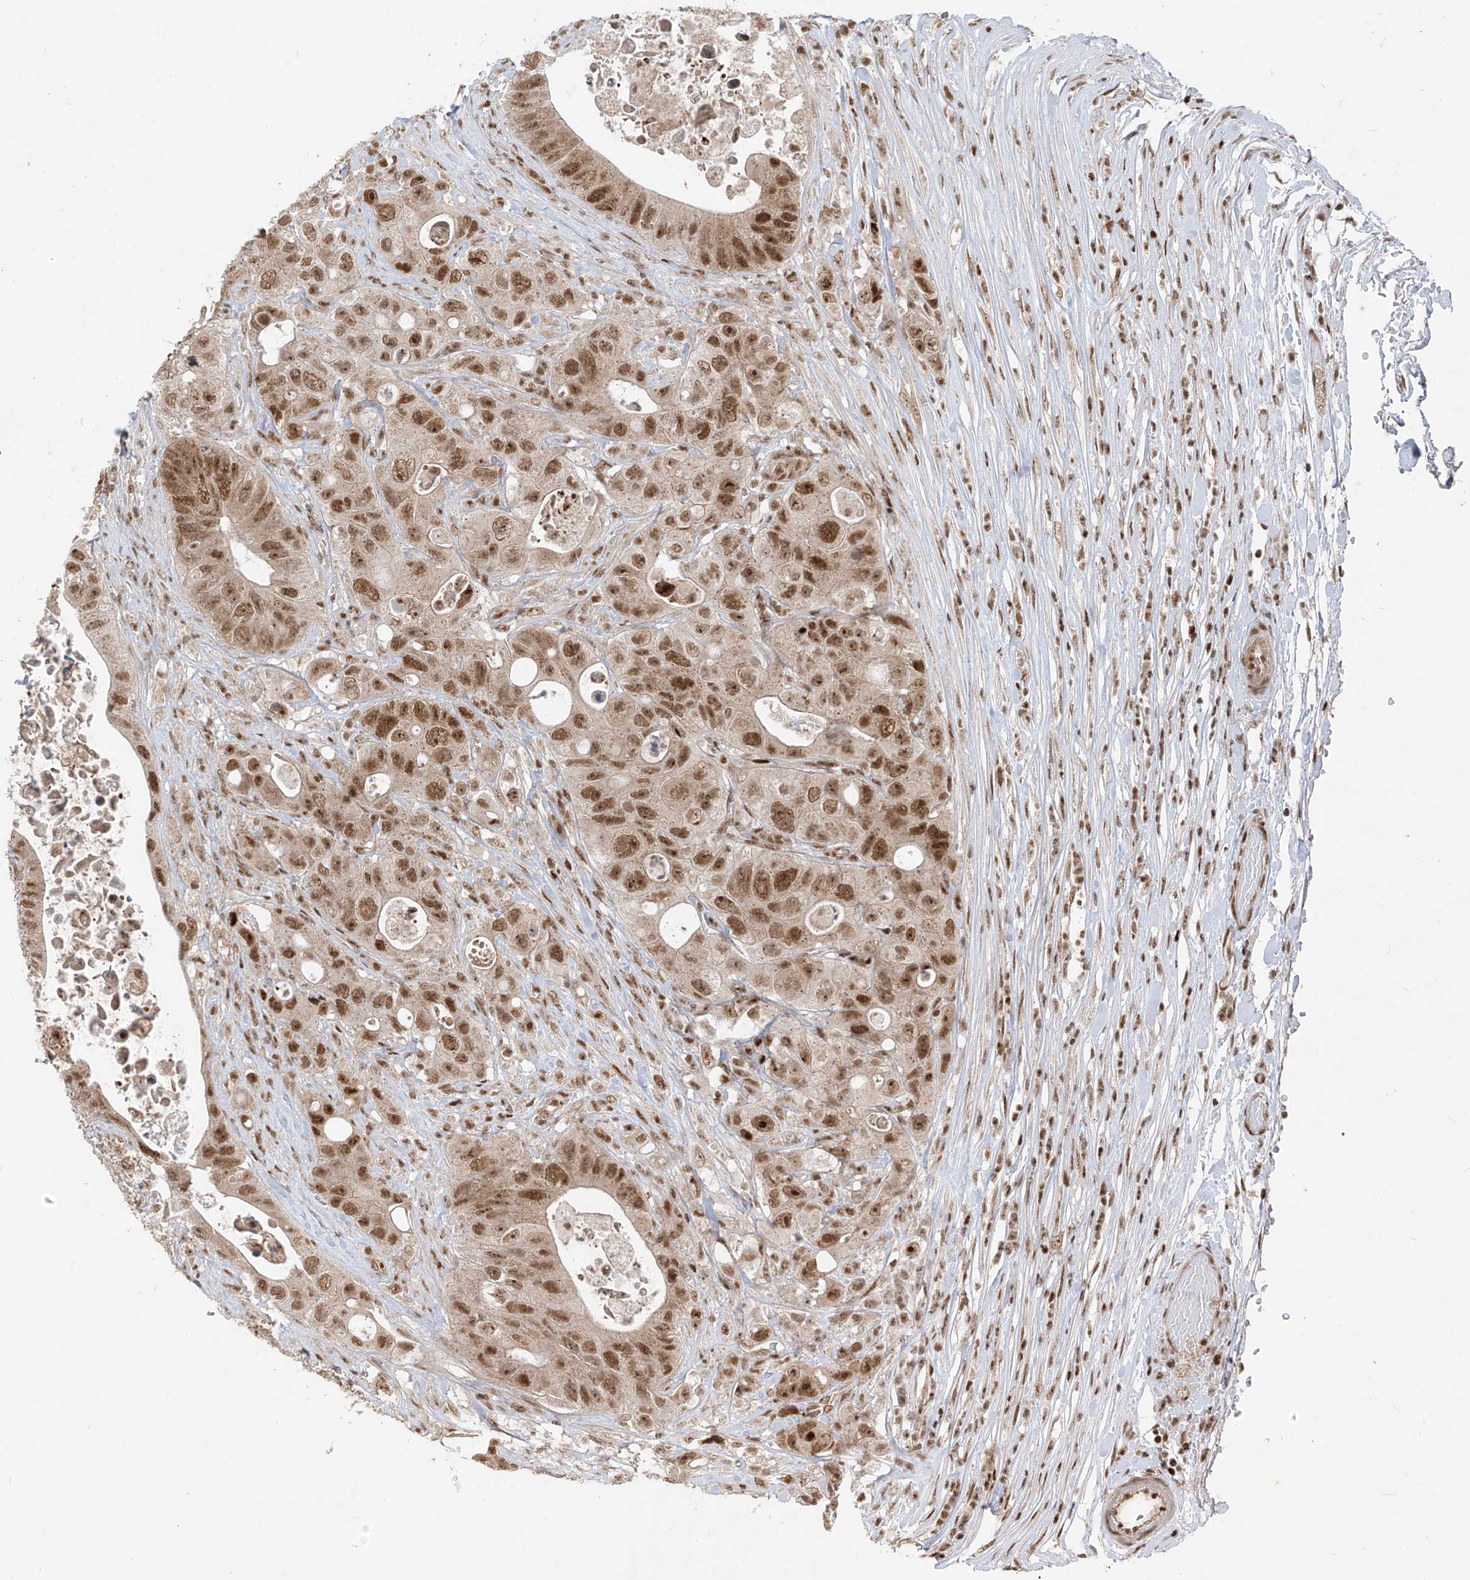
{"staining": {"intensity": "strong", "quantity": ">75%", "location": "nuclear"}, "tissue": "colorectal cancer", "cell_type": "Tumor cells", "image_type": "cancer", "snomed": [{"axis": "morphology", "description": "Adenocarcinoma, NOS"}, {"axis": "topography", "description": "Colon"}], "caption": "A brown stain highlights strong nuclear staining of a protein in adenocarcinoma (colorectal) tumor cells.", "gene": "ARHGEF3", "patient": {"sex": "female", "age": 46}}